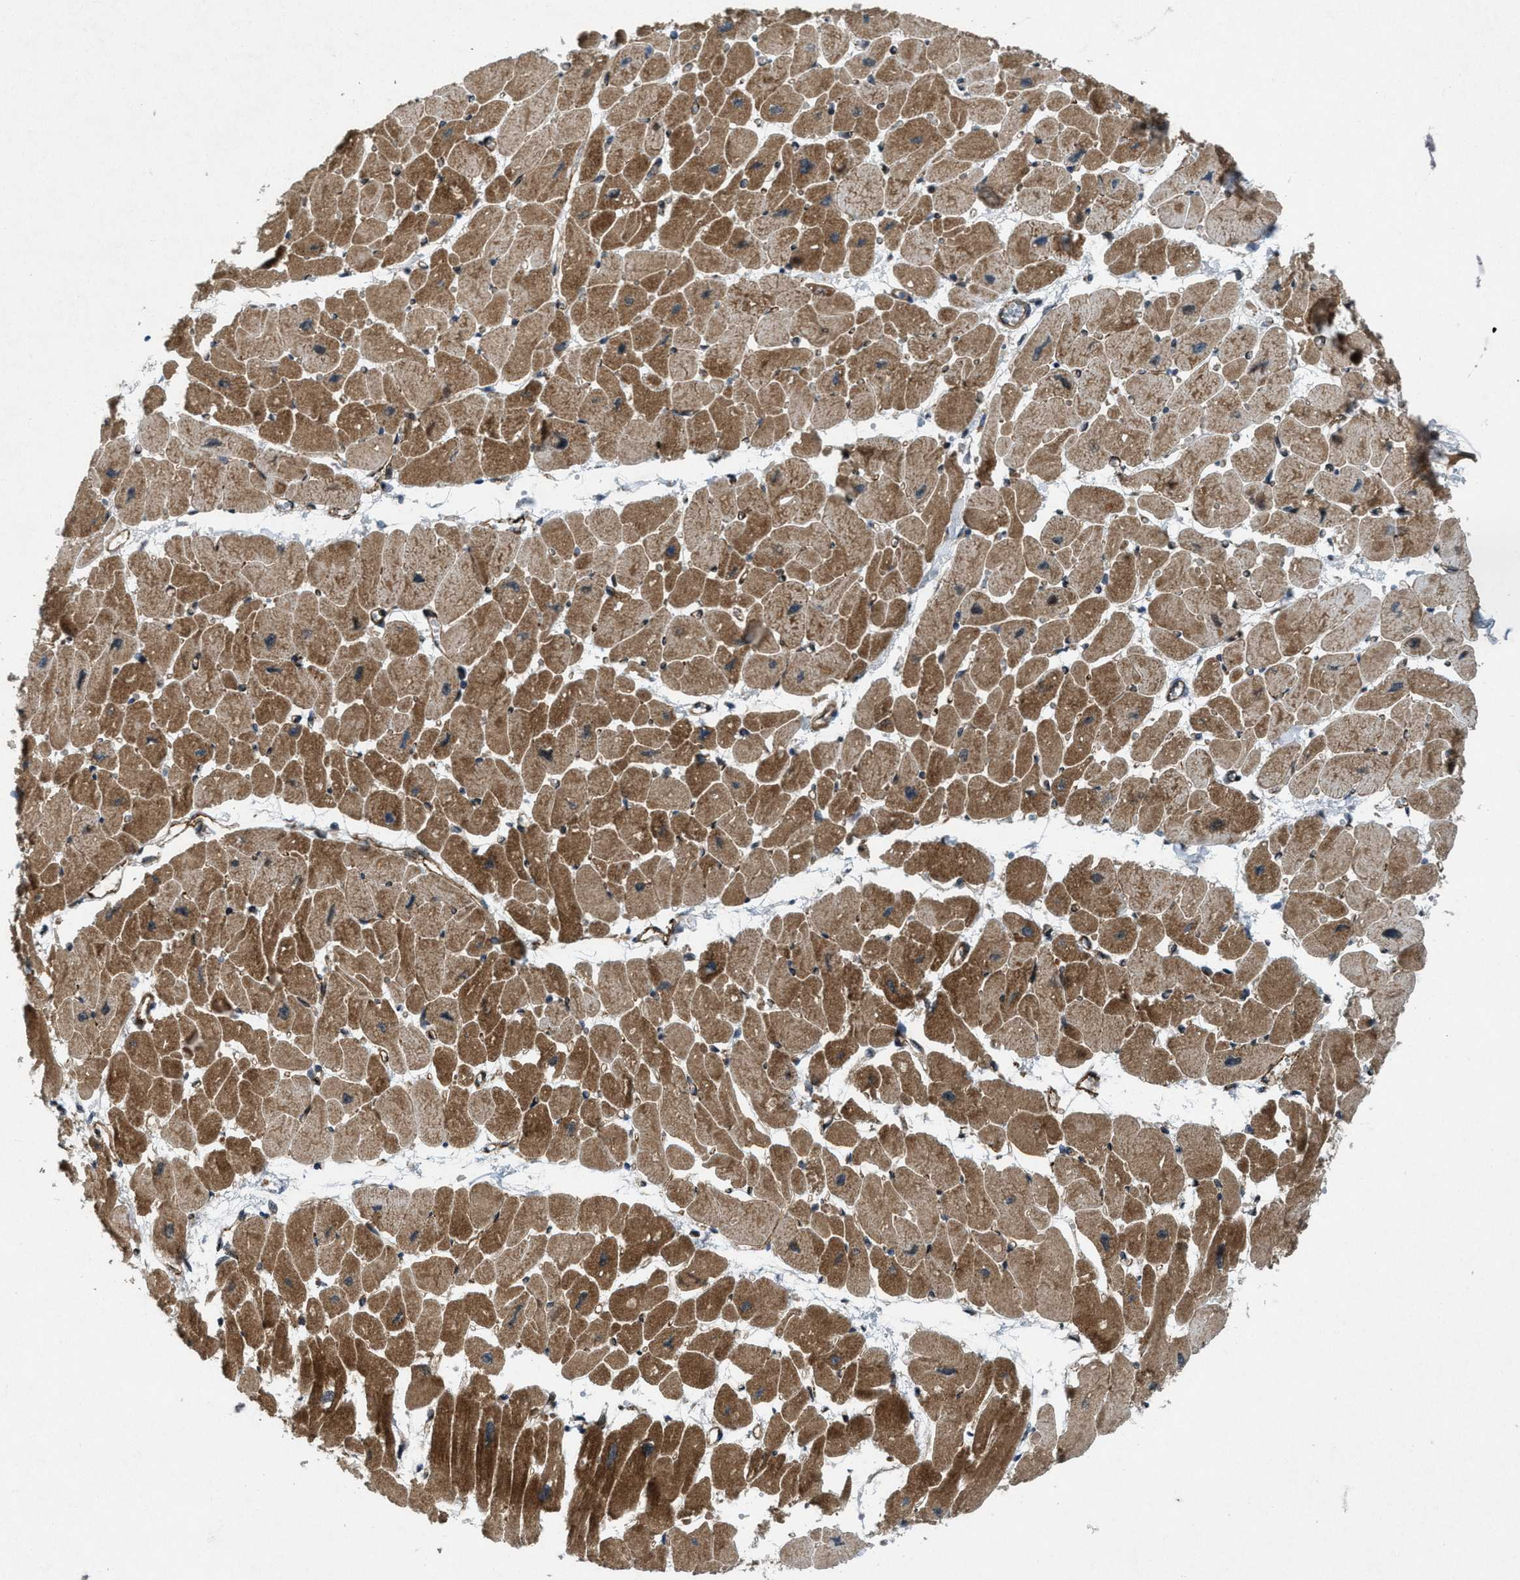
{"staining": {"intensity": "strong", "quantity": ">75%", "location": "cytoplasmic/membranous"}, "tissue": "heart muscle", "cell_type": "Cardiomyocytes", "image_type": "normal", "snomed": [{"axis": "morphology", "description": "Normal tissue, NOS"}, {"axis": "topography", "description": "Heart"}], "caption": "Cardiomyocytes reveal high levels of strong cytoplasmic/membranous staining in approximately >75% of cells in unremarkable human heart muscle. Using DAB (3,3'-diaminobenzidine) (brown) and hematoxylin (blue) stains, captured at high magnification using brightfield microscopy.", "gene": "URGCP", "patient": {"sex": "female", "age": 54}}